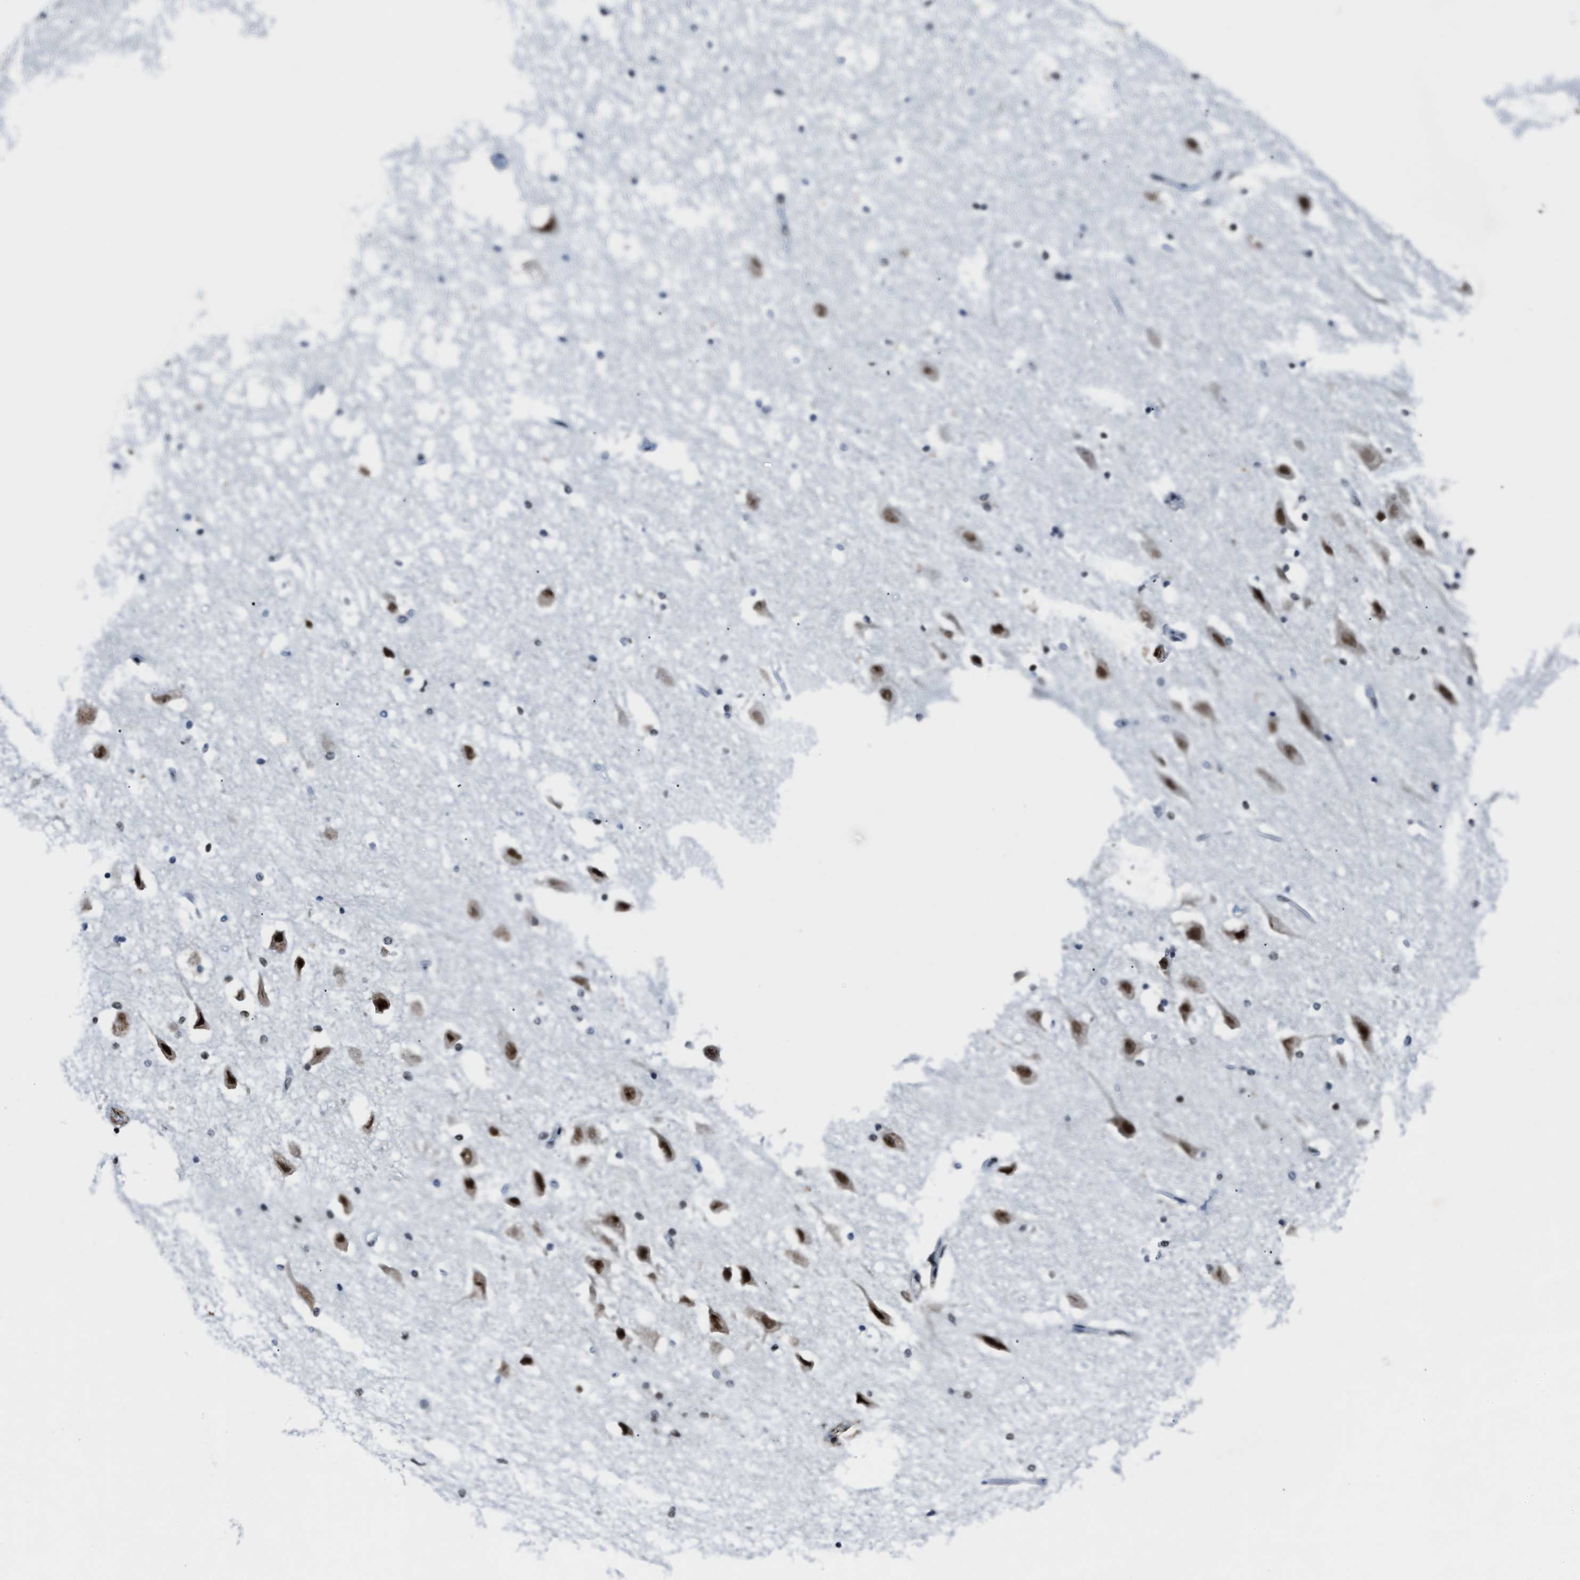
{"staining": {"intensity": "negative", "quantity": "none", "location": "none"}, "tissue": "hippocampus", "cell_type": "Glial cells", "image_type": "normal", "snomed": [{"axis": "morphology", "description": "Normal tissue, NOS"}, {"axis": "topography", "description": "Hippocampus"}], "caption": "IHC image of benign hippocampus: human hippocampus stained with DAB reveals no significant protein positivity in glial cells.", "gene": "DDX5", "patient": {"sex": "female", "age": 19}}